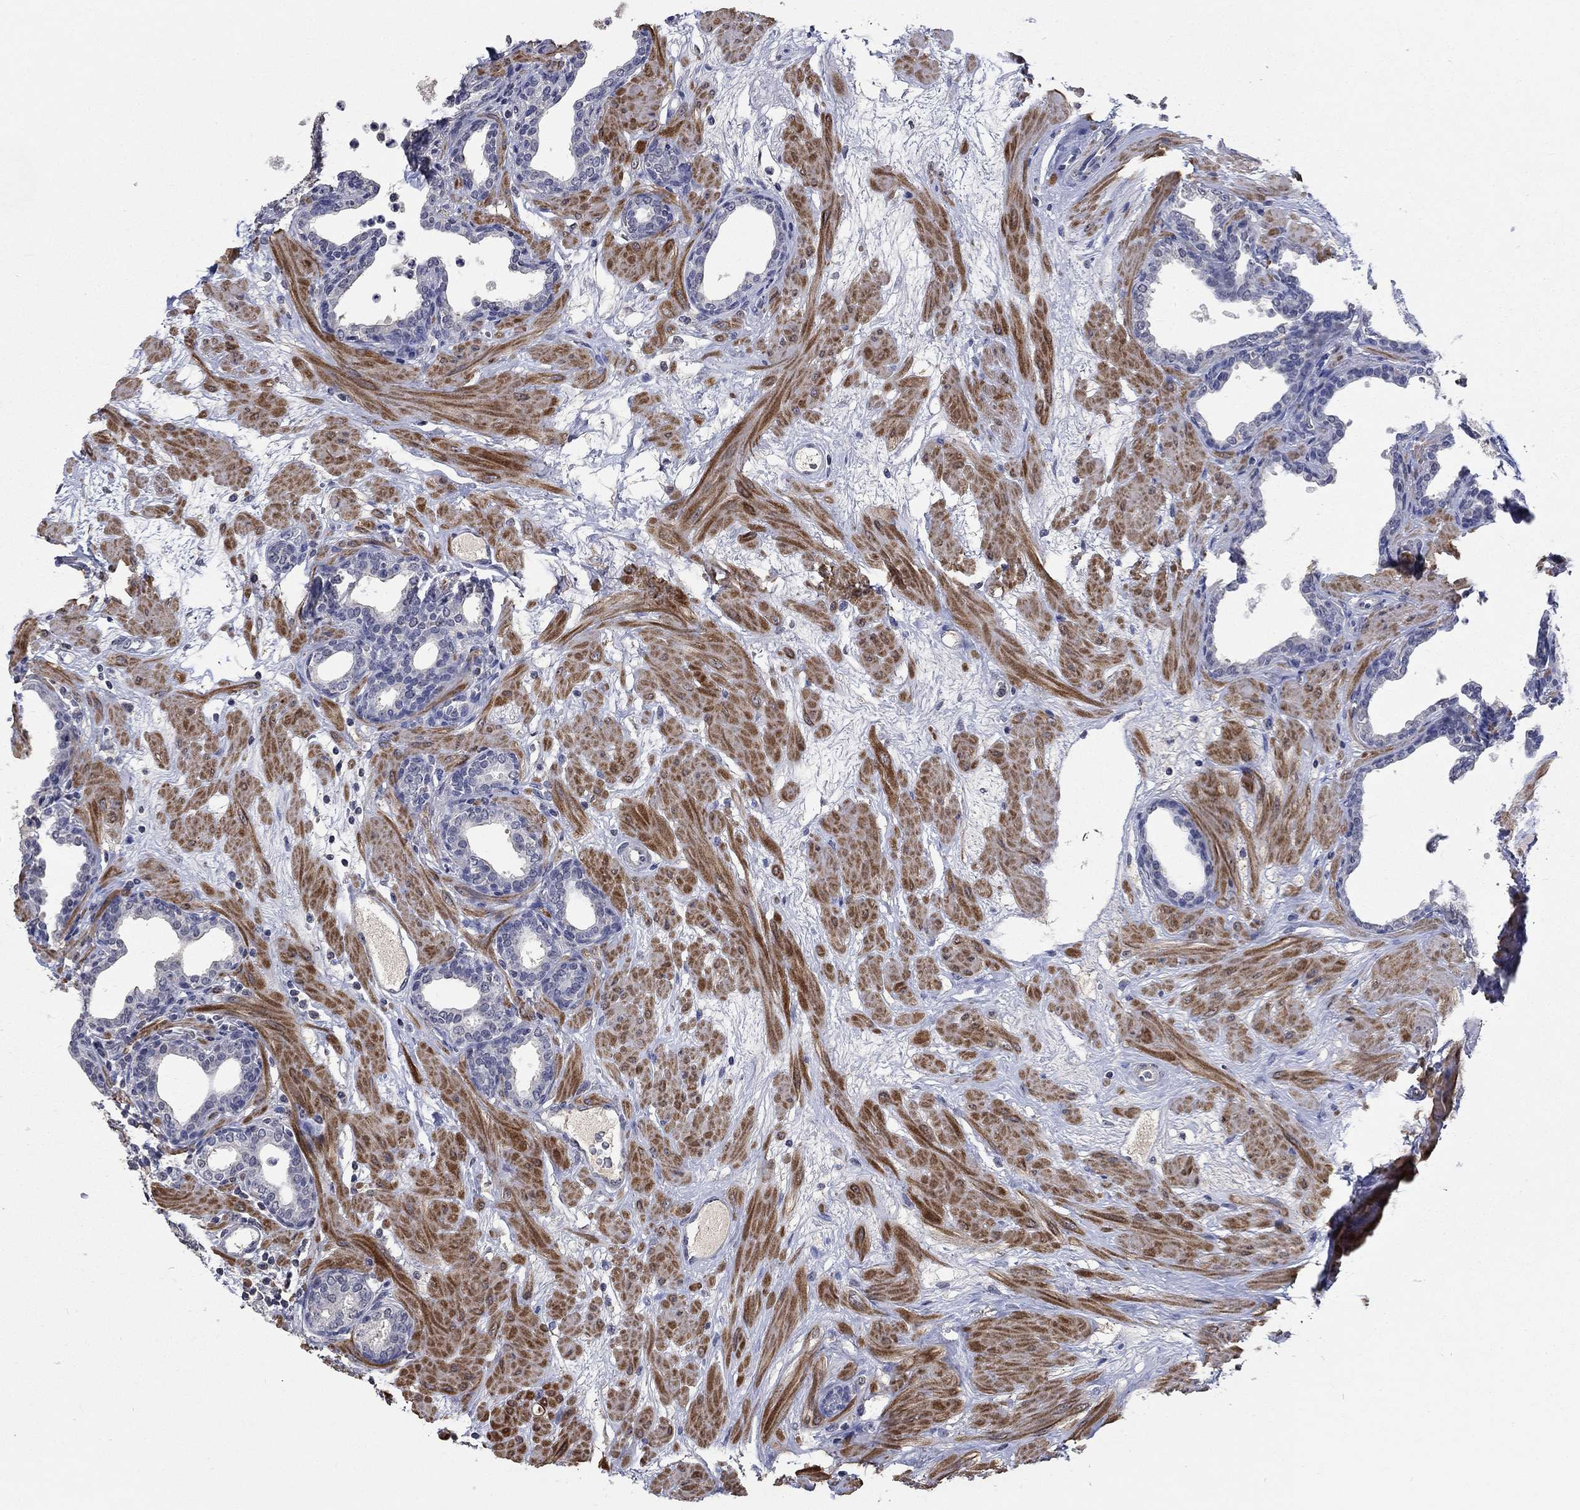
{"staining": {"intensity": "negative", "quantity": "none", "location": "none"}, "tissue": "prostate", "cell_type": "Glandular cells", "image_type": "normal", "snomed": [{"axis": "morphology", "description": "Normal tissue, NOS"}, {"axis": "topography", "description": "Prostate"}], "caption": "DAB (3,3'-diaminobenzidine) immunohistochemical staining of unremarkable prostate shows no significant positivity in glandular cells. (Immunohistochemistry, brightfield microscopy, high magnification).", "gene": "ZBTB18", "patient": {"sex": "male", "age": 37}}